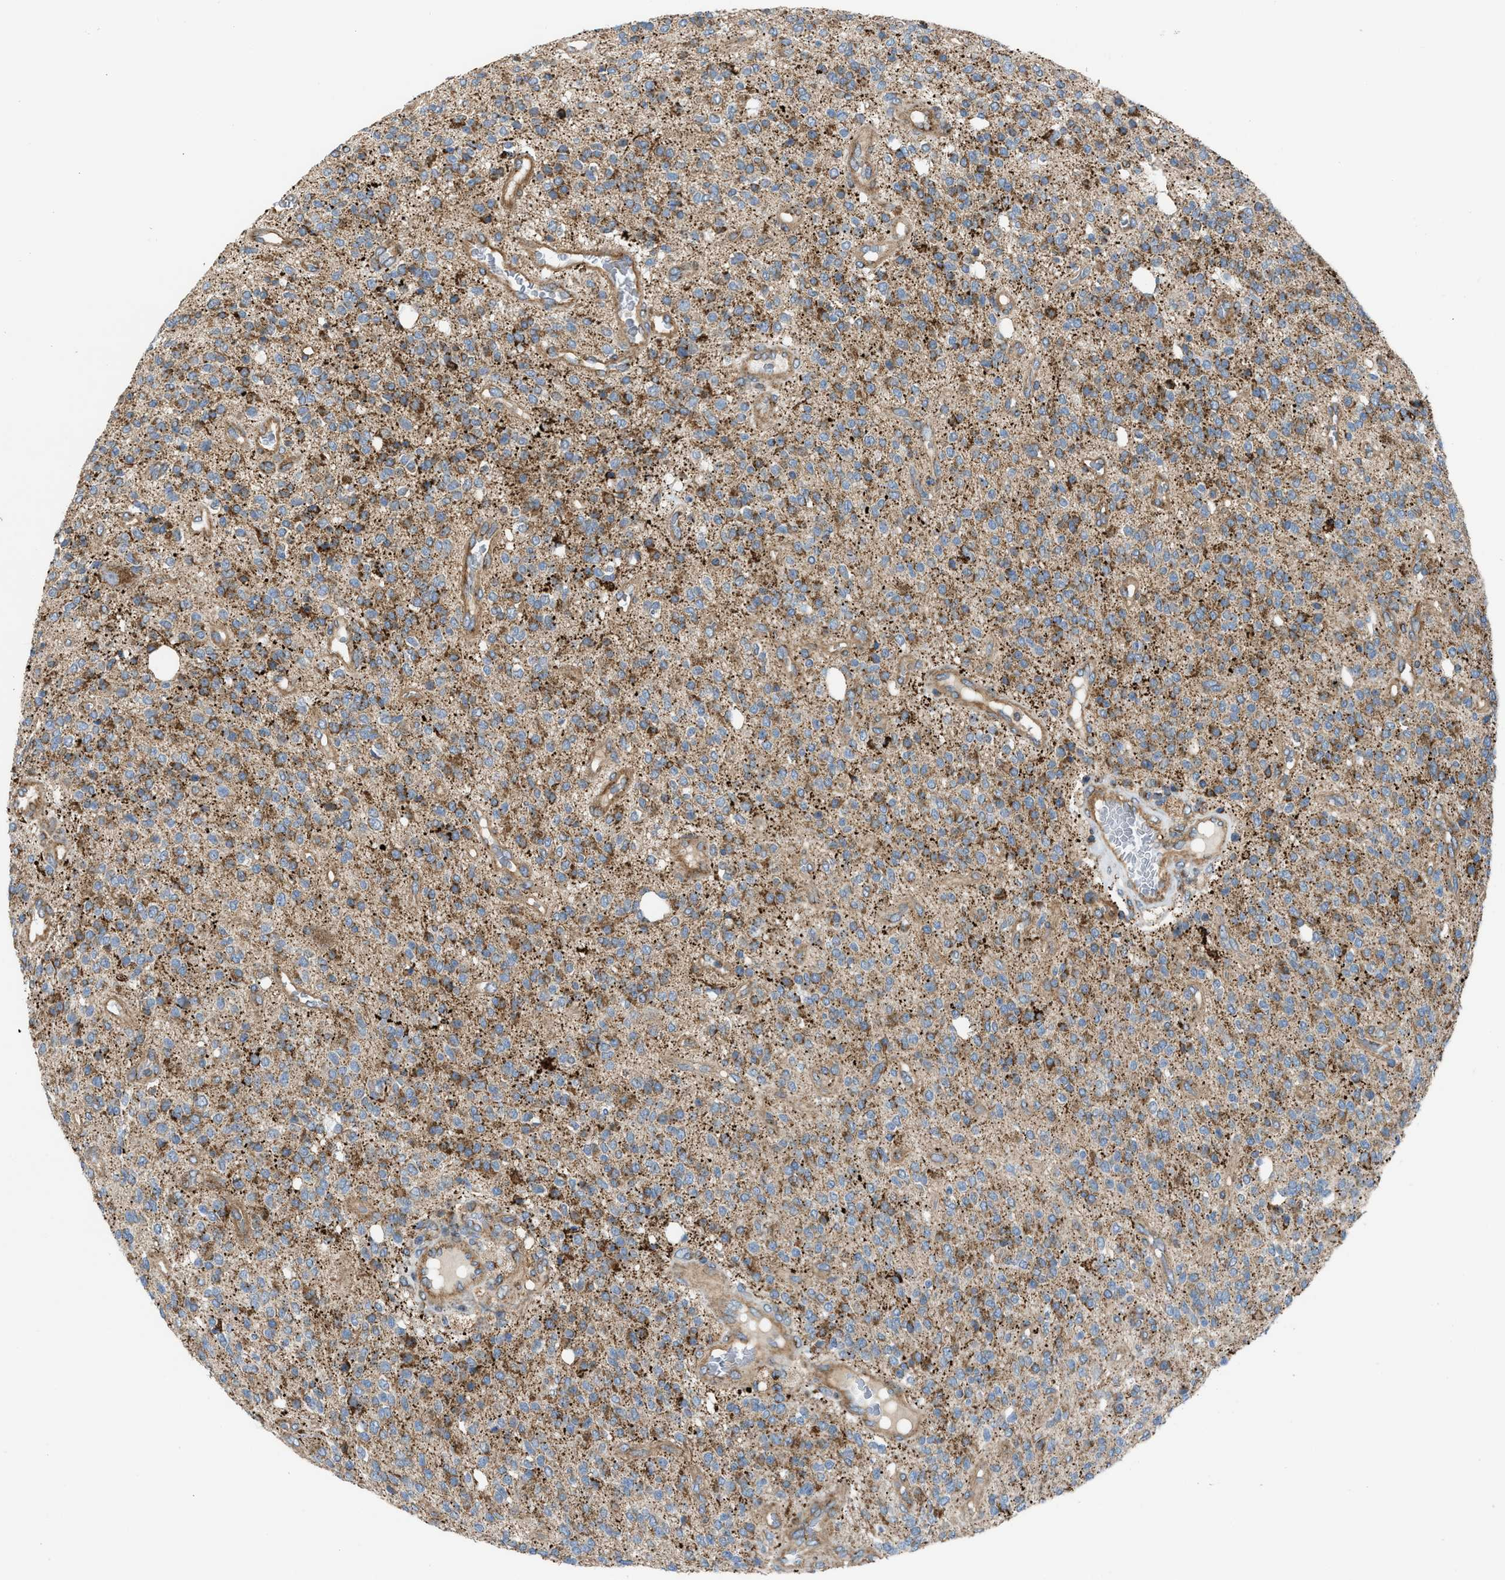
{"staining": {"intensity": "moderate", "quantity": ">75%", "location": "cytoplasmic/membranous"}, "tissue": "glioma", "cell_type": "Tumor cells", "image_type": "cancer", "snomed": [{"axis": "morphology", "description": "Glioma, malignant, High grade"}, {"axis": "topography", "description": "Brain"}], "caption": "This photomicrograph reveals immunohistochemistry staining of human glioma, with medium moderate cytoplasmic/membranous expression in about >75% of tumor cells.", "gene": "SLC10A3", "patient": {"sex": "male", "age": 34}}